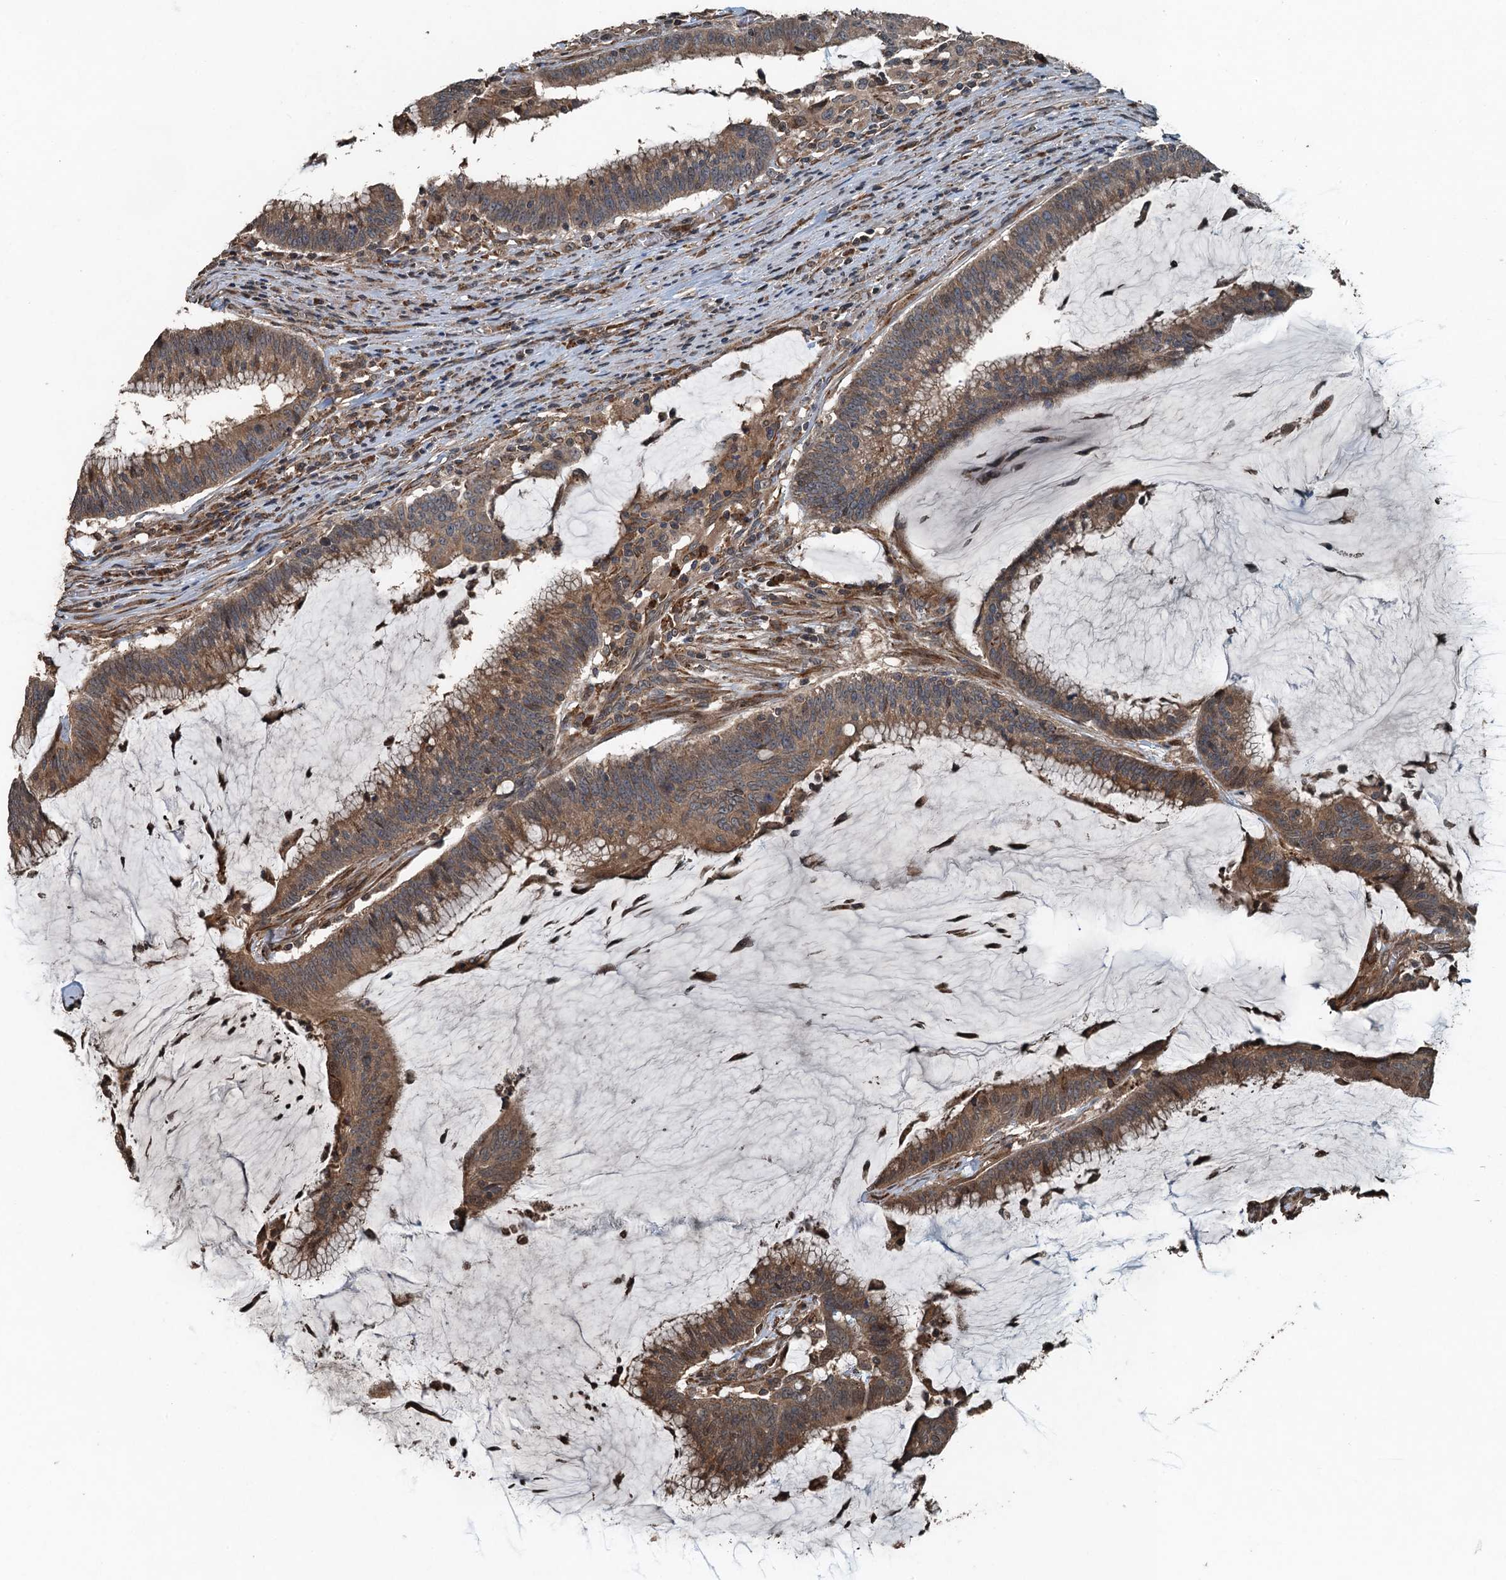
{"staining": {"intensity": "moderate", "quantity": ">75%", "location": "cytoplasmic/membranous"}, "tissue": "colorectal cancer", "cell_type": "Tumor cells", "image_type": "cancer", "snomed": [{"axis": "morphology", "description": "Adenocarcinoma, NOS"}, {"axis": "topography", "description": "Rectum"}], "caption": "This is an image of IHC staining of colorectal adenocarcinoma, which shows moderate staining in the cytoplasmic/membranous of tumor cells.", "gene": "TCTN1", "patient": {"sex": "female", "age": 77}}